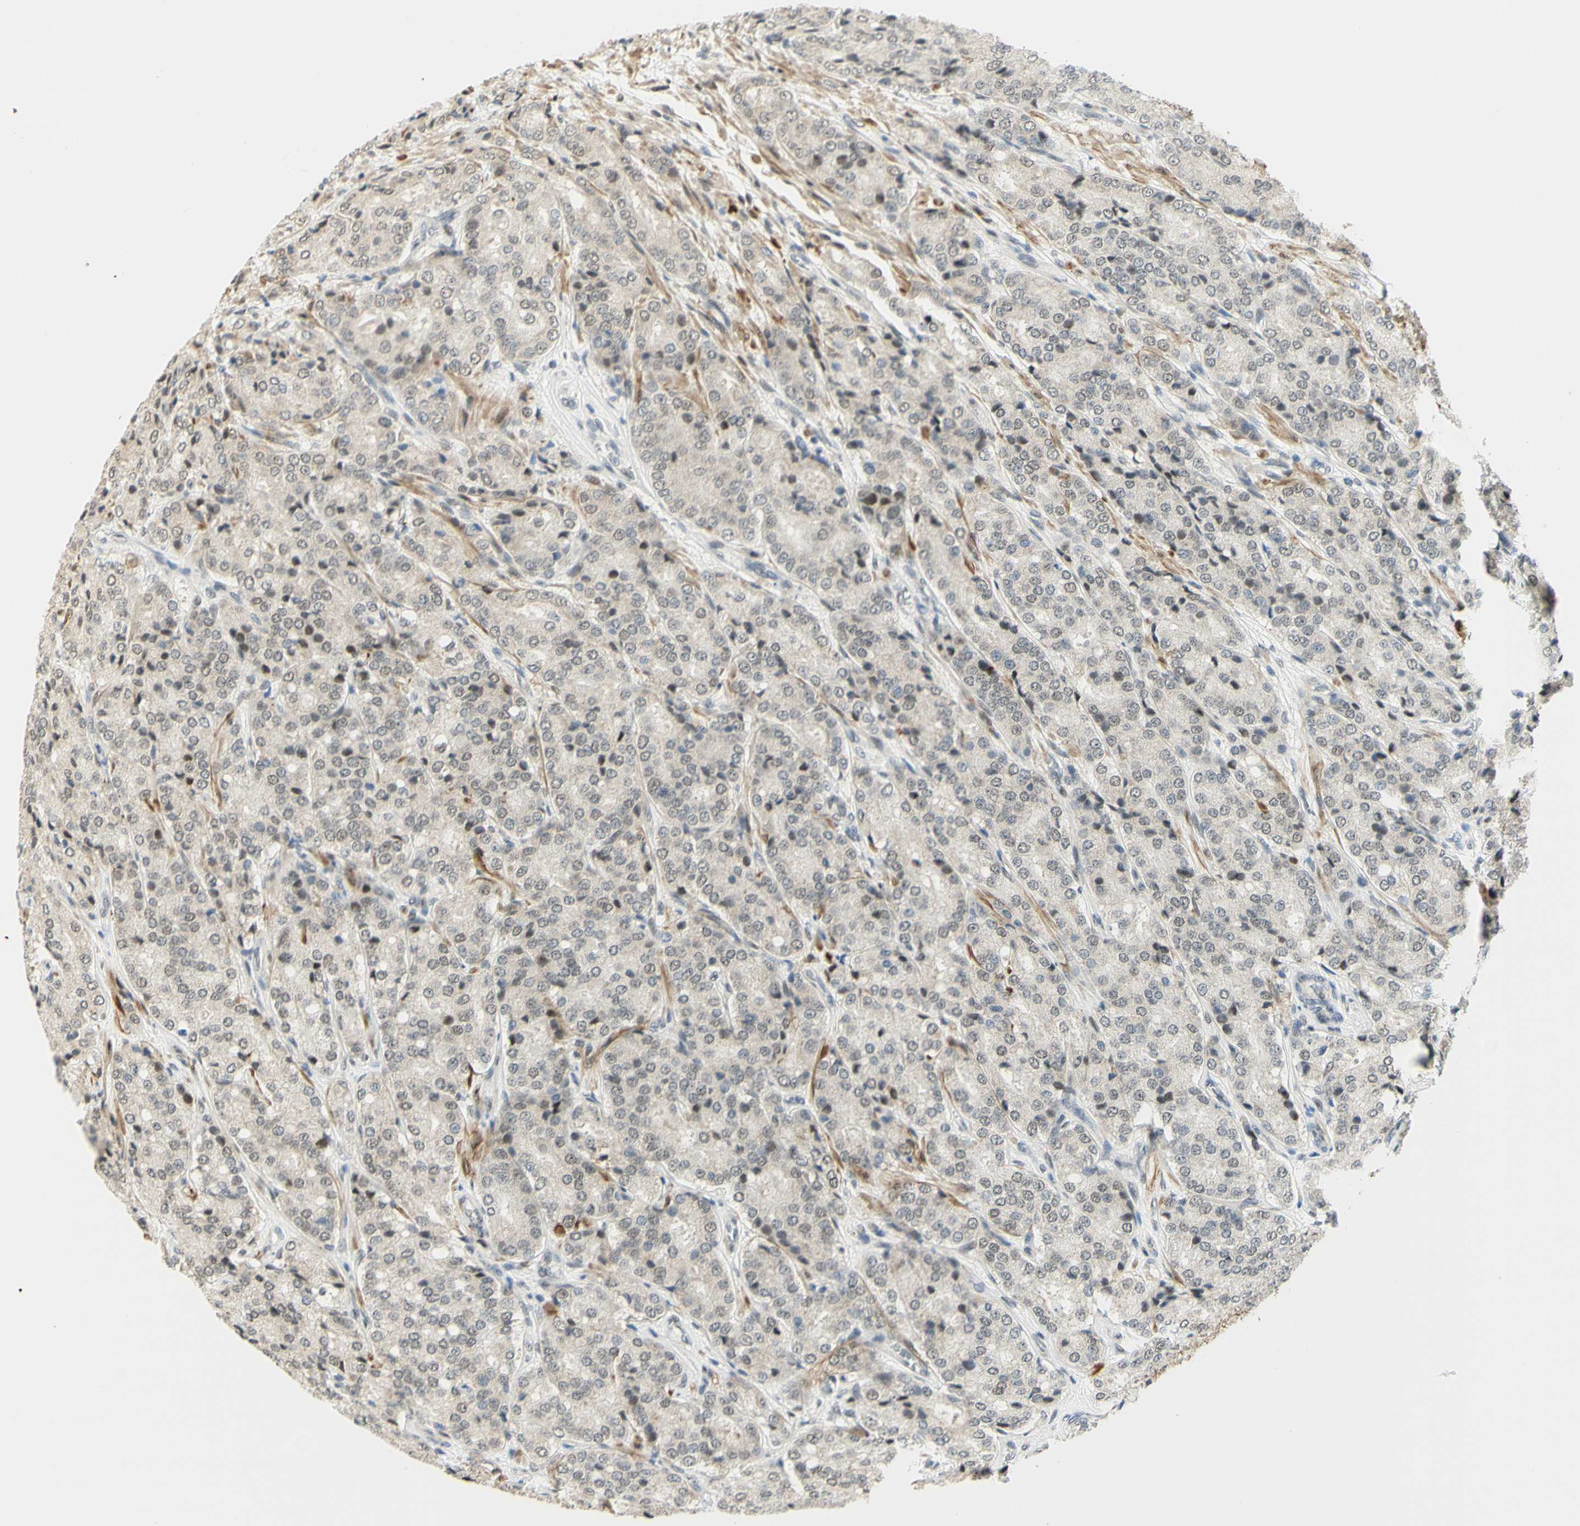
{"staining": {"intensity": "weak", "quantity": ">75%", "location": "nuclear"}, "tissue": "prostate cancer", "cell_type": "Tumor cells", "image_type": "cancer", "snomed": [{"axis": "morphology", "description": "Adenocarcinoma, High grade"}, {"axis": "topography", "description": "Prostate"}], "caption": "This is a micrograph of immunohistochemistry (IHC) staining of prostate cancer (adenocarcinoma (high-grade)), which shows weak expression in the nuclear of tumor cells.", "gene": "DDX1", "patient": {"sex": "male", "age": 65}}